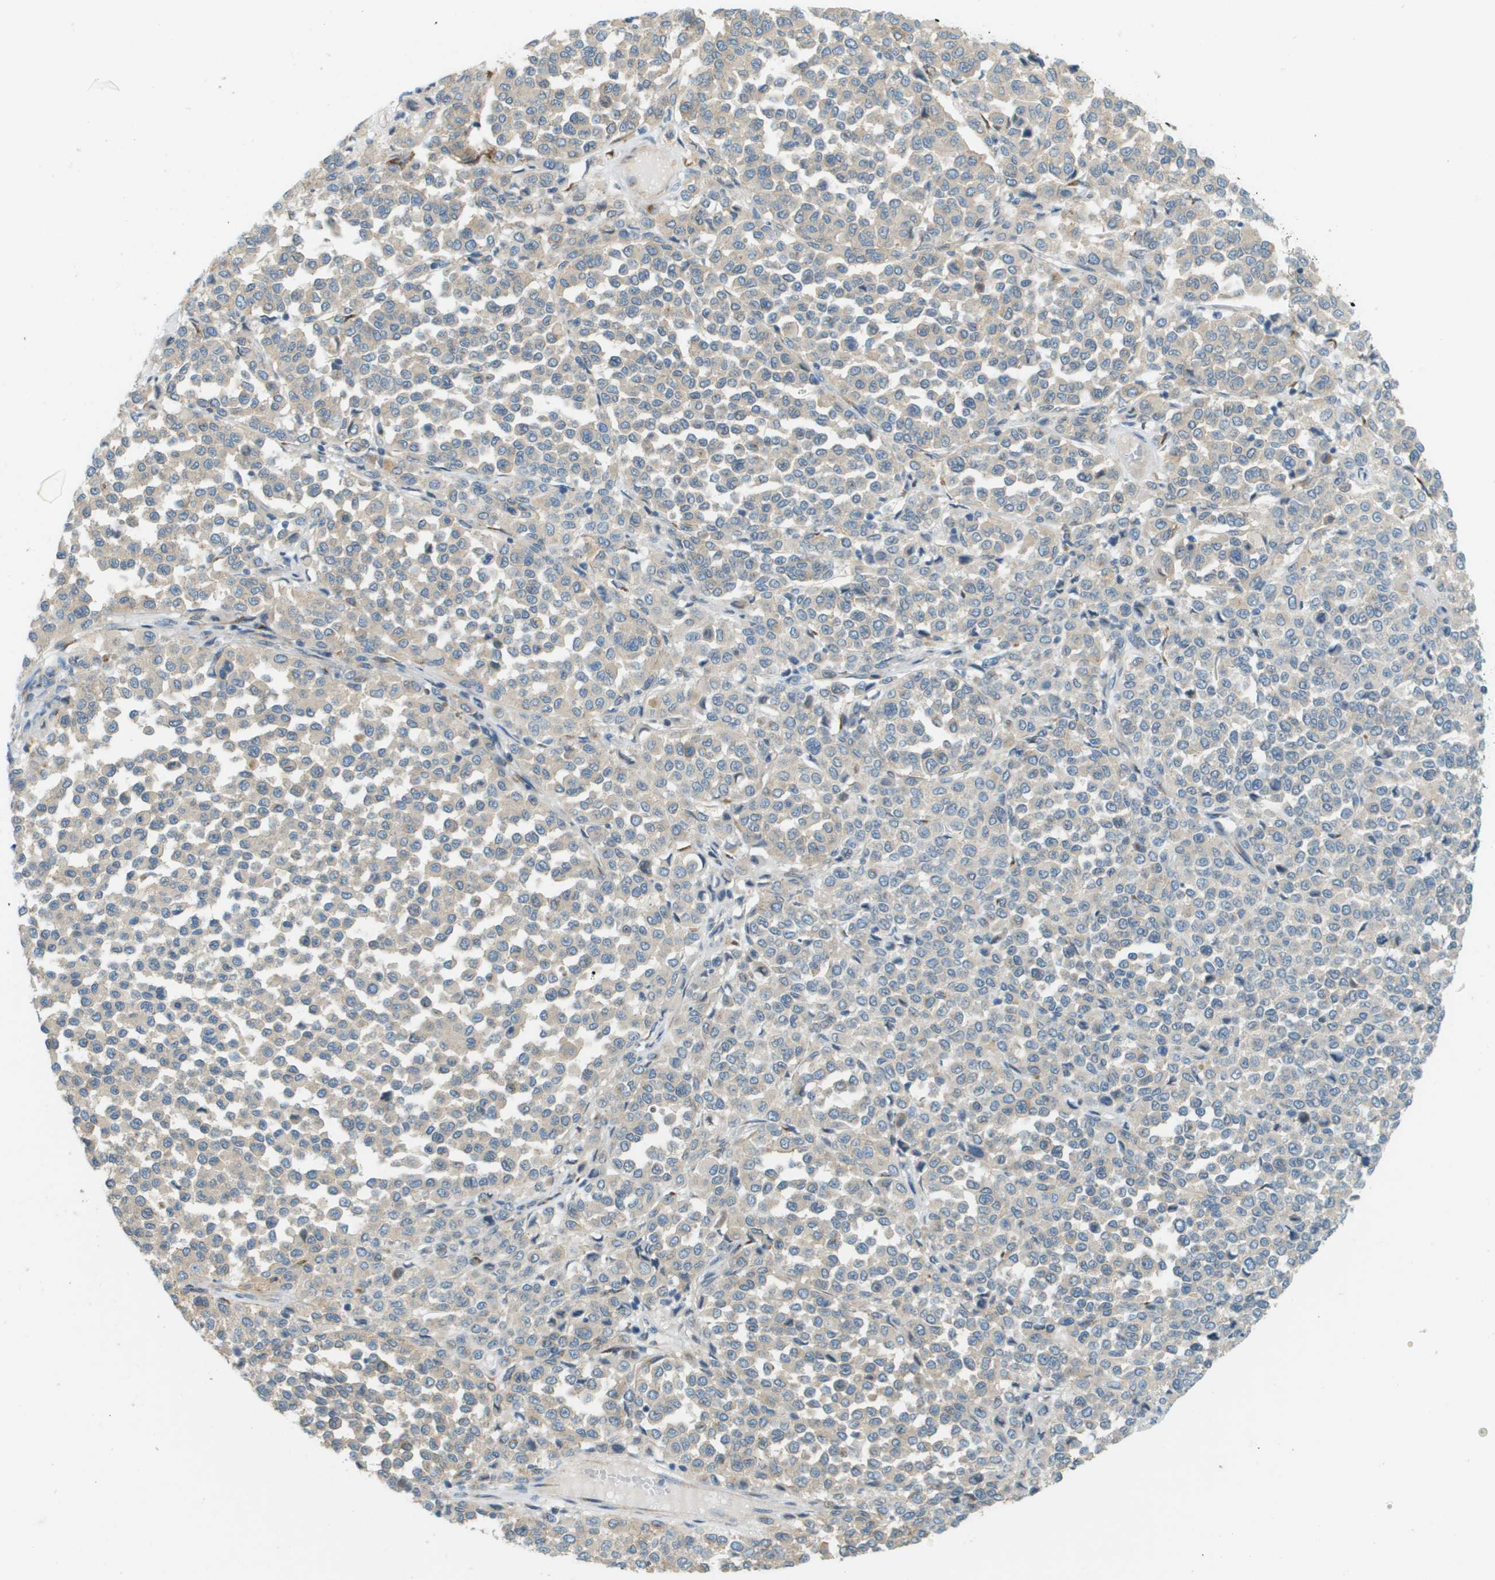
{"staining": {"intensity": "weak", "quantity": ">75%", "location": "cytoplasmic/membranous"}, "tissue": "melanoma", "cell_type": "Tumor cells", "image_type": "cancer", "snomed": [{"axis": "morphology", "description": "Malignant melanoma, Metastatic site"}, {"axis": "topography", "description": "Pancreas"}], "caption": "Weak cytoplasmic/membranous expression is identified in approximately >75% of tumor cells in melanoma. (DAB IHC with brightfield microscopy, high magnification).", "gene": "ACBD3", "patient": {"sex": "female", "age": 30}}